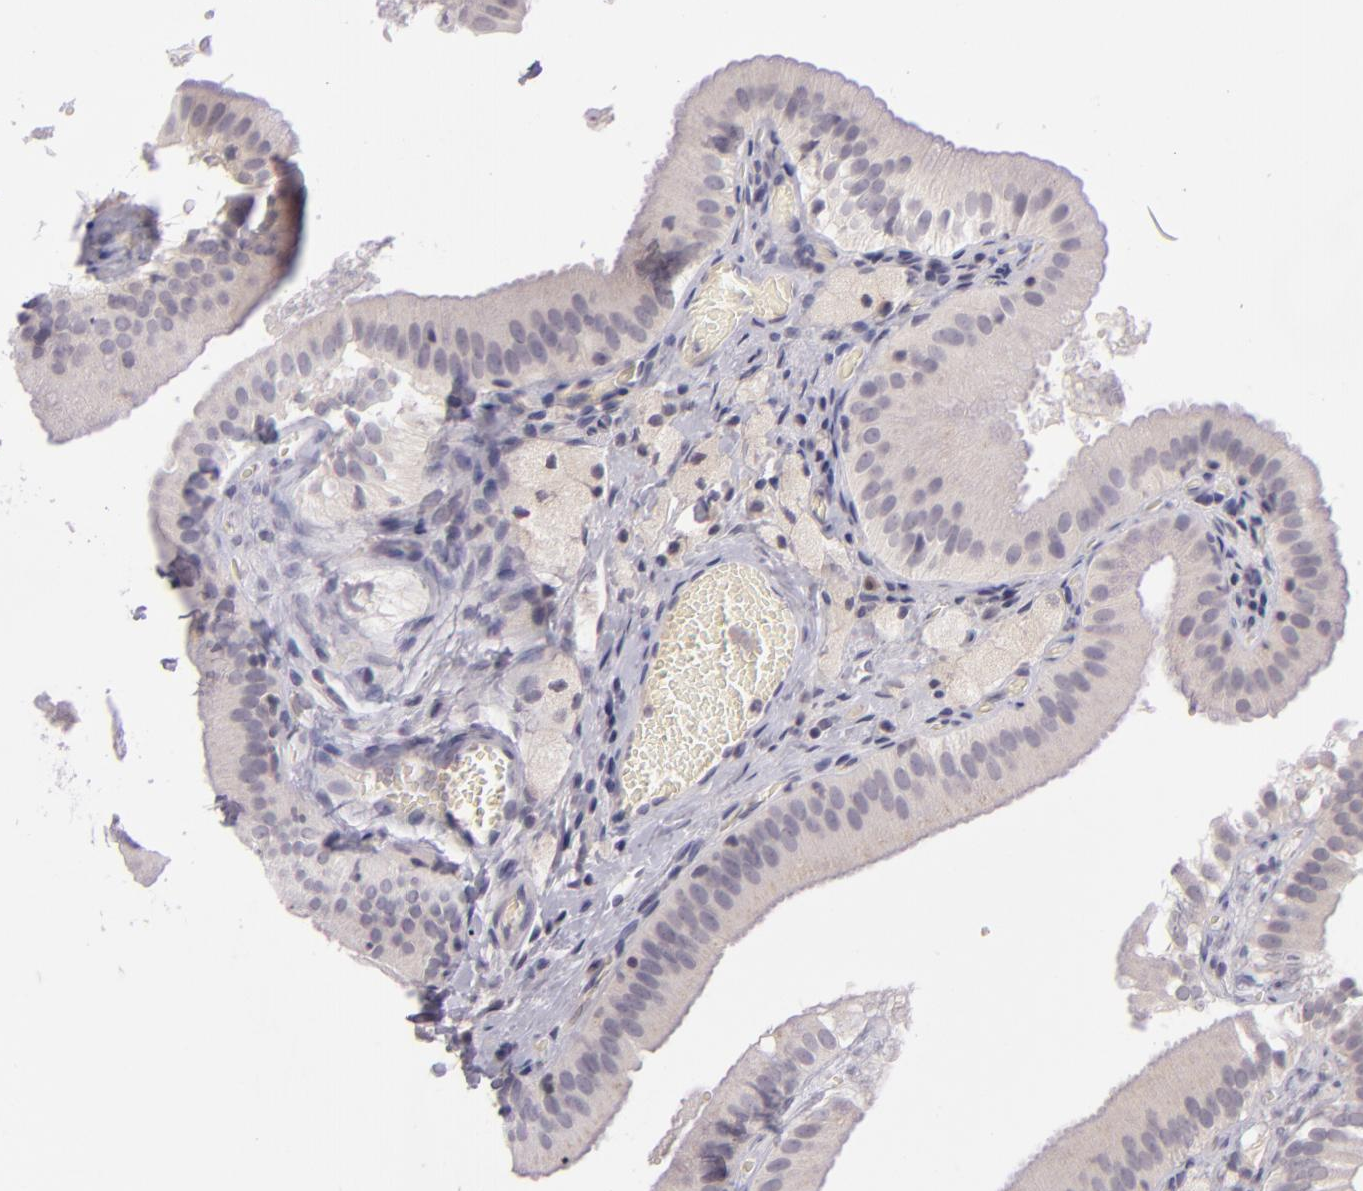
{"staining": {"intensity": "negative", "quantity": "none", "location": "none"}, "tissue": "gallbladder", "cell_type": "Glandular cells", "image_type": "normal", "snomed": [{"axis": "morphology", "description": "Normal tissue, NOS"}, {"axis": "topography", "description": "Gallbladder"}], "caption": "Immunohistochemistry (IHC) histopathology image of unremarkable gallbladder: gallbladder stained with DAB reveals no significant protein positivity in glandular cells.", "gene": "DAG1", "patient": {"sex": "female", "age": 24}}